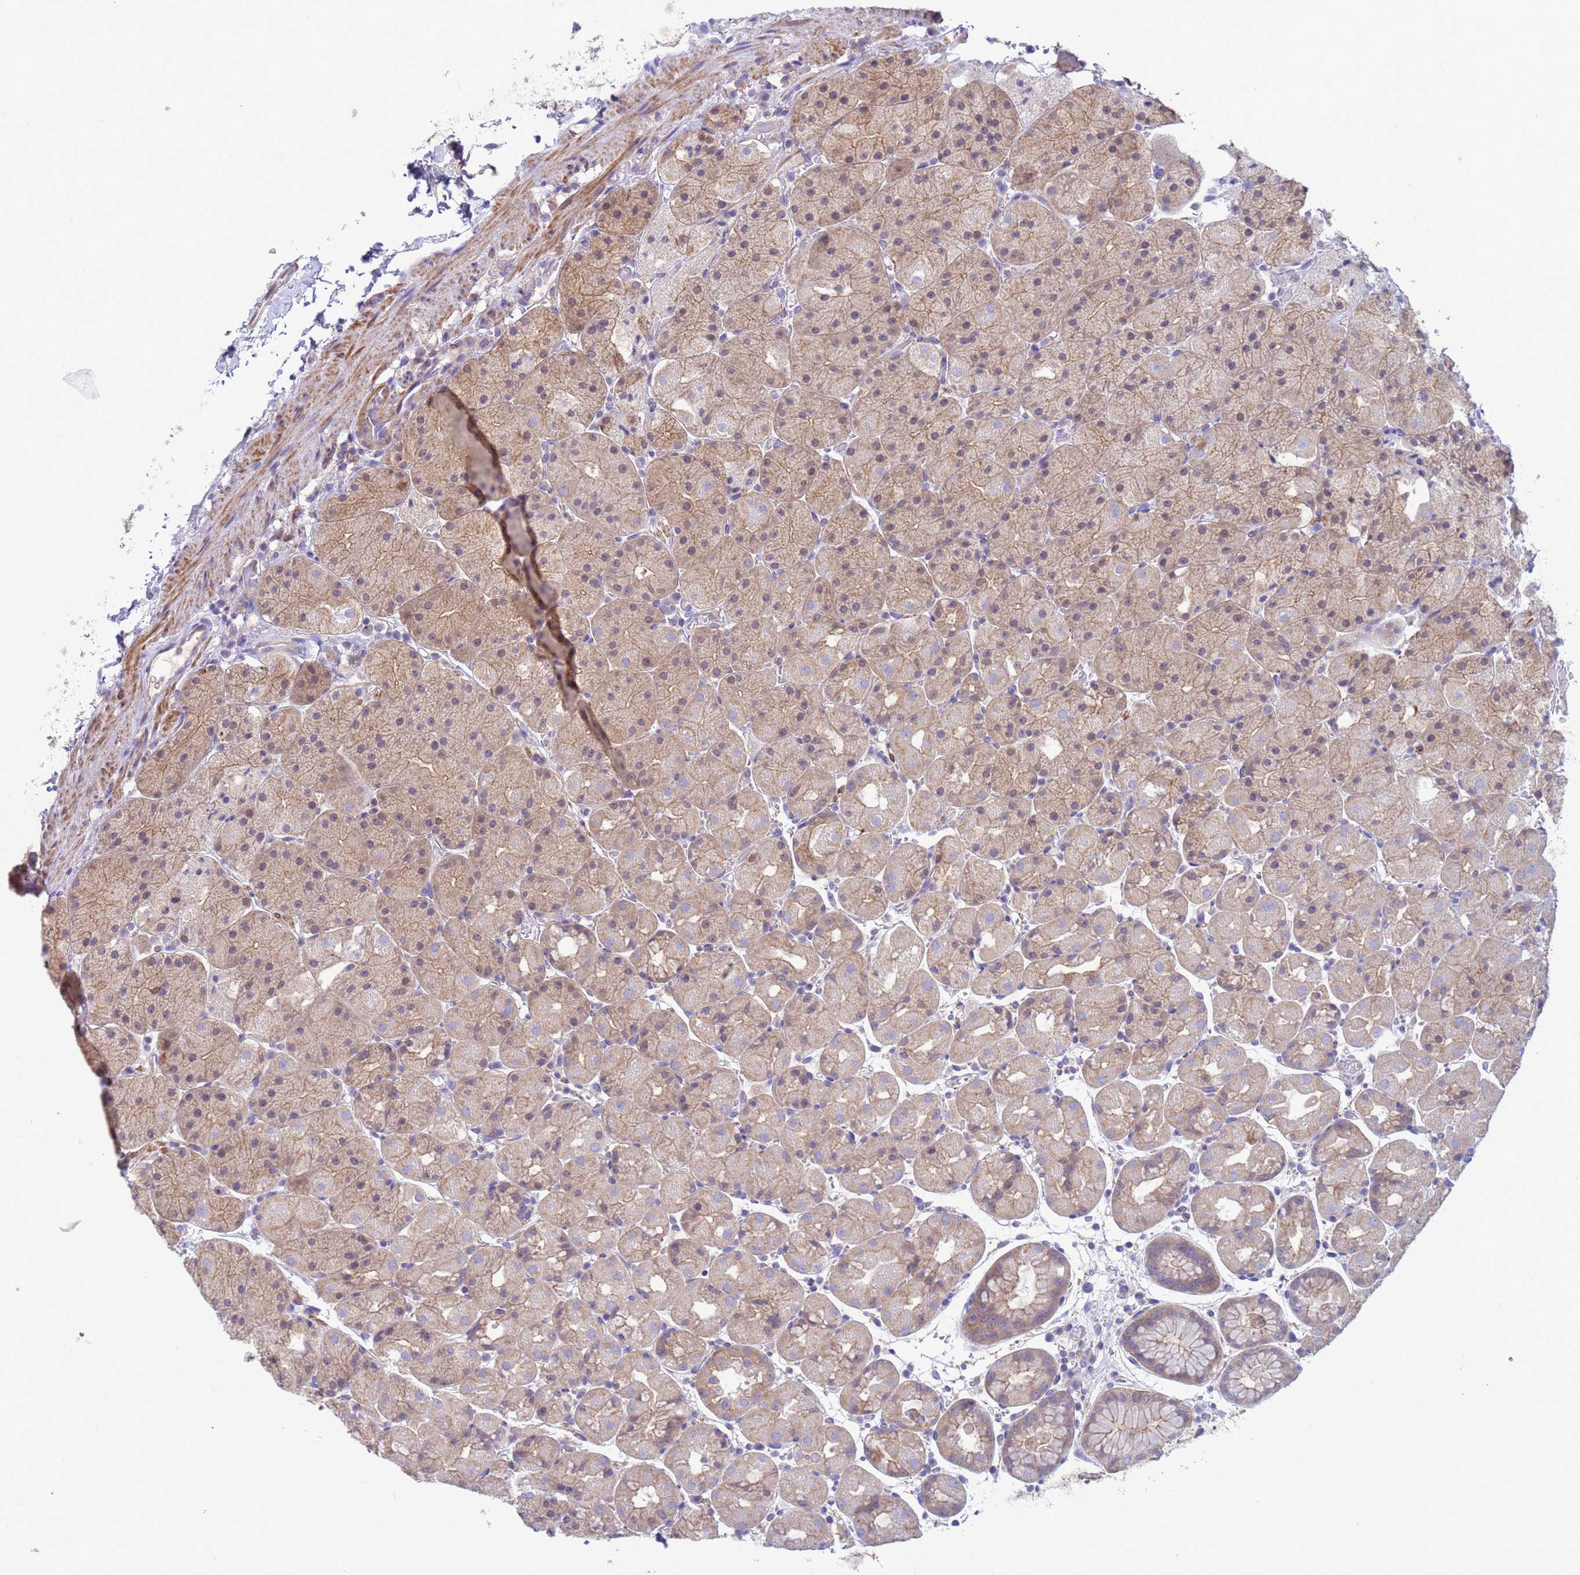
{"staining": {"intensity": "weak", "quantity": "25%-75%", "location": "cytoplasmic/membranous"}, "tissue": "stomach", "cell_type": "Glandular cells", "image_type": "normal", "snomed": [{"axis": "morphology", "description": "Normal tissue, NOS"}, {"axis": "topography", "description": "Stomach, upper"}, {"axis": "topography", "description": "Stomach, lower"}], "caption": "A brown stain shows weak cytoplasmic/membranous staining of a protein in glandular cells of unremarkable human stomach.", "gene": "KLHL13", "patient": {"sex": "male", "age": 67}}